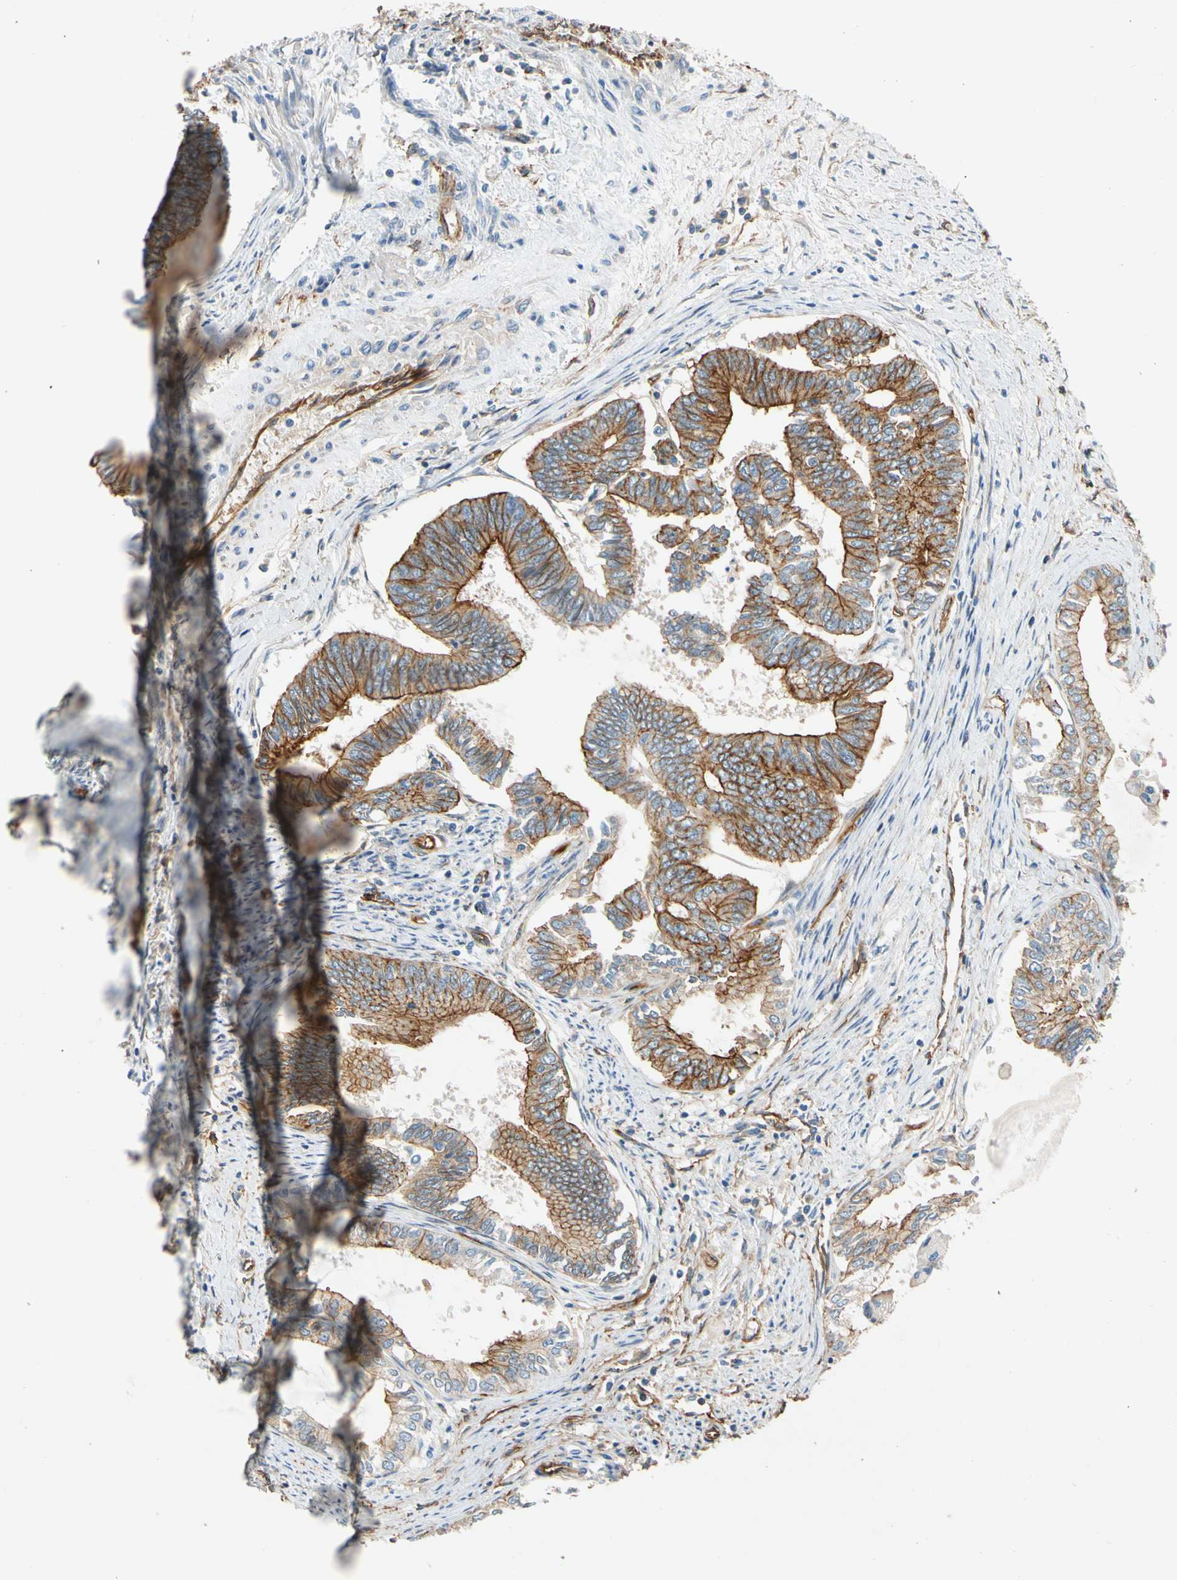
{"staining": {"intensity": "moderate", "quantity": ">75%", "location": "cytoplasmic/membranous"}, "tissue": "endometrial cancer", "cell_type": "Tumor cells", "image_type": "cancer", "snomed": [{"axis": "morphology", "description": "Adenocarcinoma, NOS"}, {"axis": "topography", "description": "Endometrium"}], "caption": "A brown stain labels moderate cytoplasmic/membranous expression of a protein in endometrial cancer tumor cells.", "gene": "SPTAN1", "patient": {"sex": "female", "age": 86}}